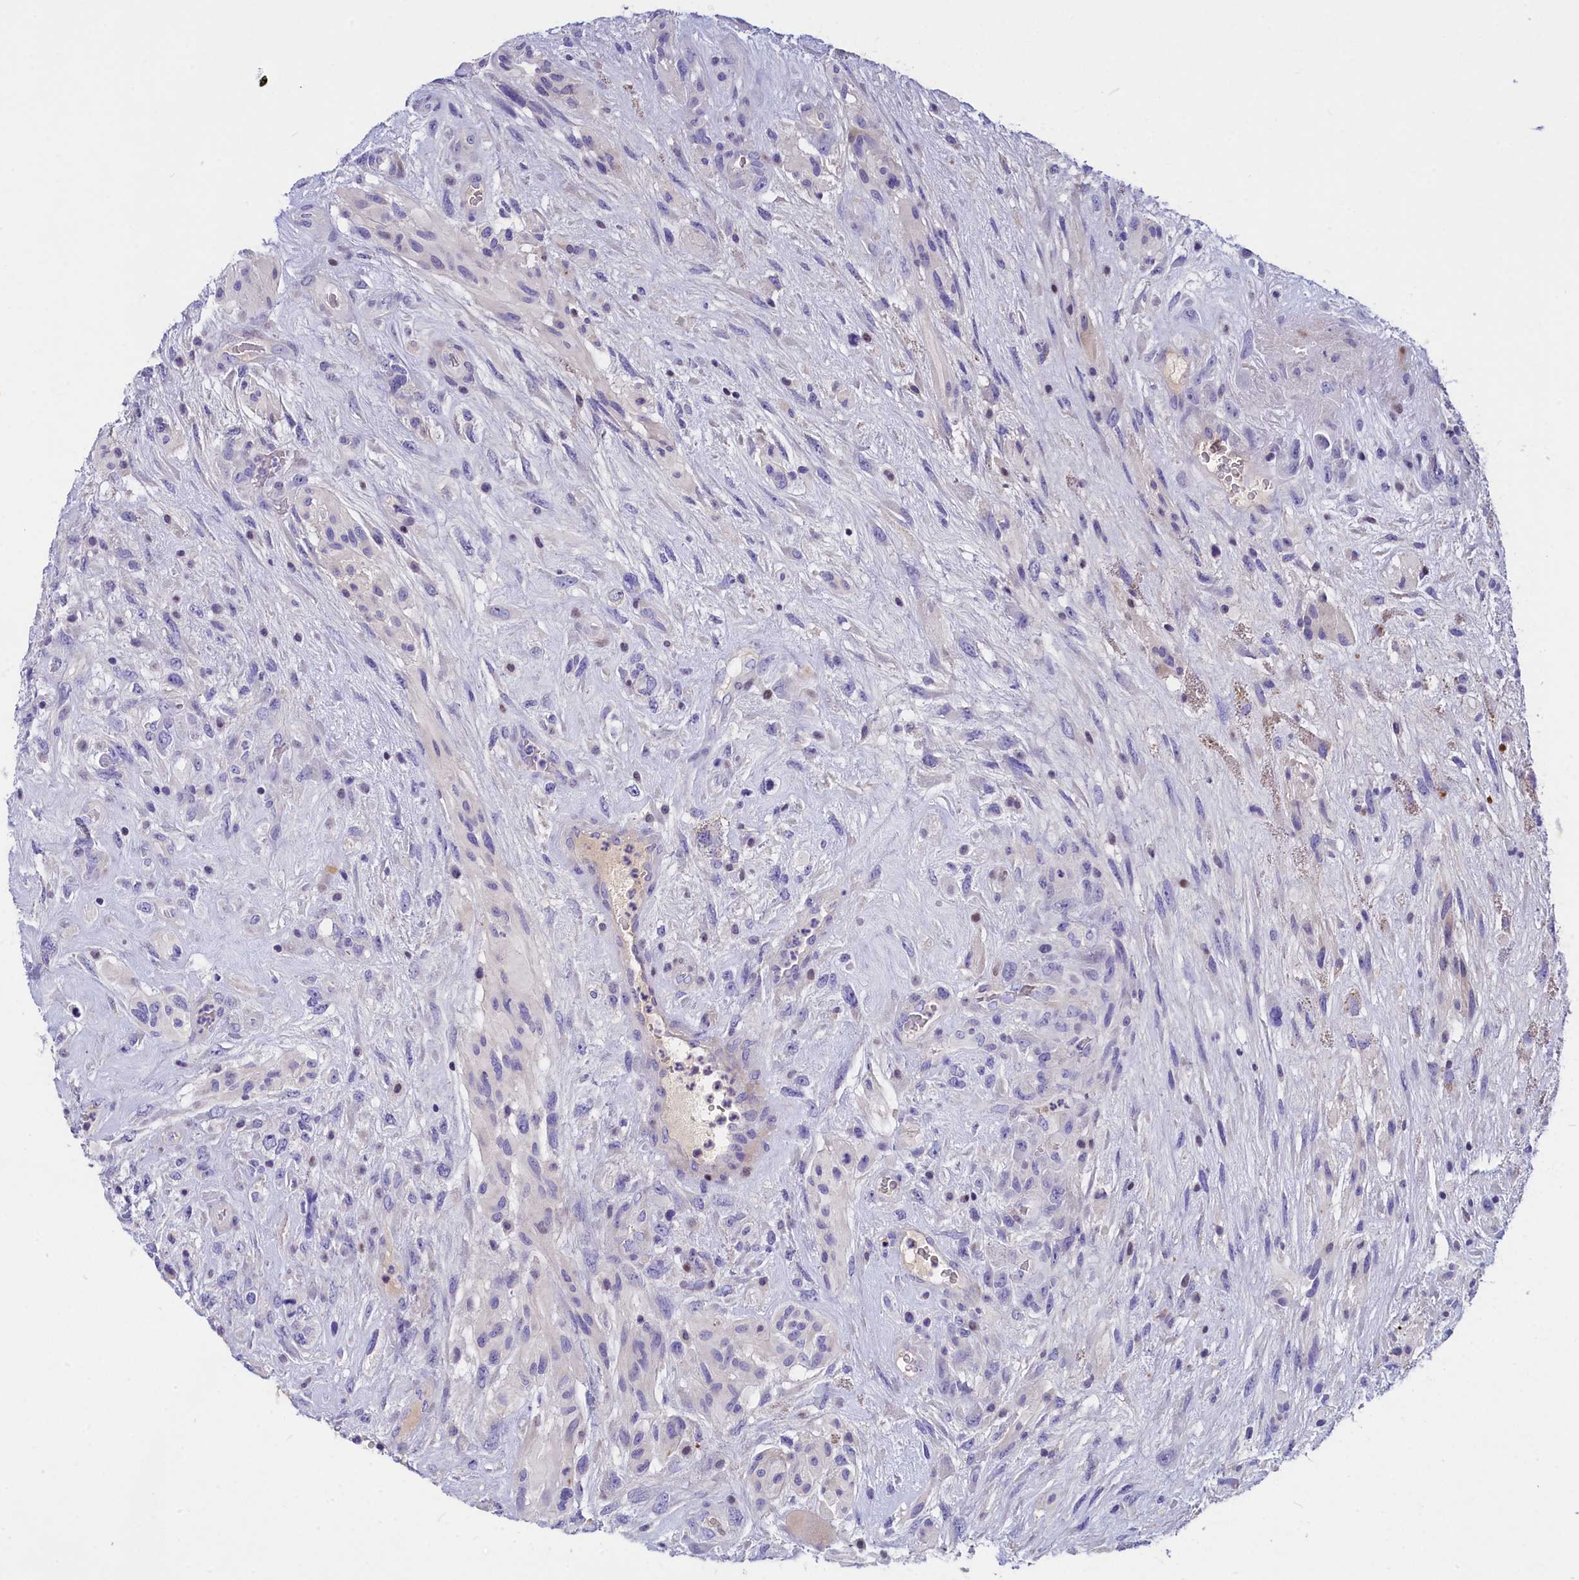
{"staining": {"intensity": "negative", "quantity": "none", "location": "none"}, "tissue": "glioma", "cell_type": "Tumor cells", "image_type": "cancer", "snomed": [{"axis": "morphology", "description": "Glioma, malignant, High grade"}, {"axis": "topography", "description": "Brain"}], "caption": "Immunohistochemistry of glioma reveals no expression in tumor cells.", "gene": "NKPD1", "patient": {"sex": "male", "age": 61}}